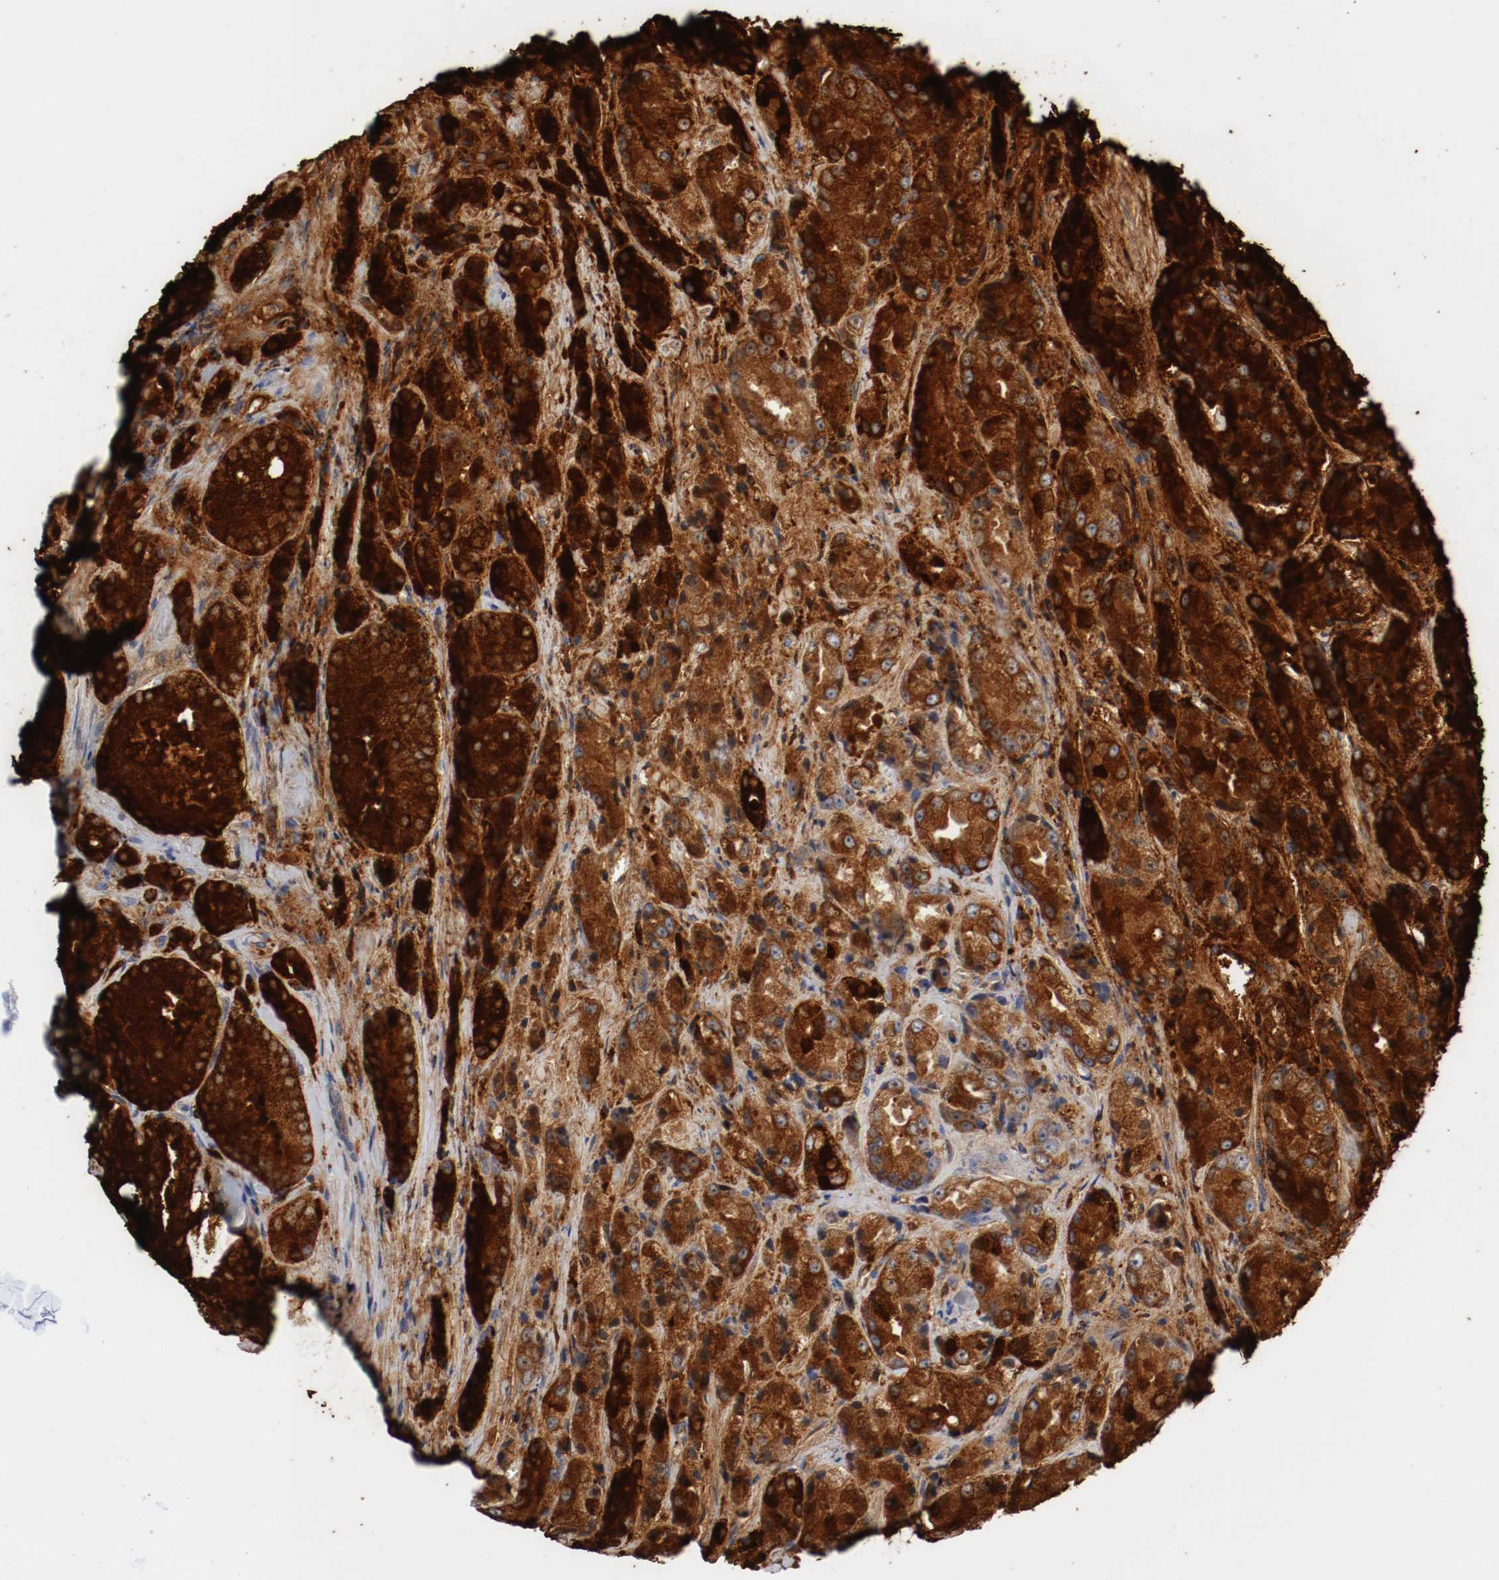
{"staining": {"intensity": "strong", "quantity": ">75%", "location": "cytoplasmic/membranous"}, "tissue": "prostate cancer", "cell_type": "Tumor cells", "image_type": "cancer", "snomed": [{"axis": "morphology", "description": "Adenocarcinoma, Low grade"}, {"axis": "topography", "description": "Prostate"}], "caption": "Prostate cancer stained with DAB (3,3'-diaminobenzidine) immunohistochemistry (IHC) demonstrates high levels of strong cytoplasmic/membranous positivity in approximately >75% of tumor cells.", "gene": "GAD1", "patient": {"sex": "male", "age": 64}}